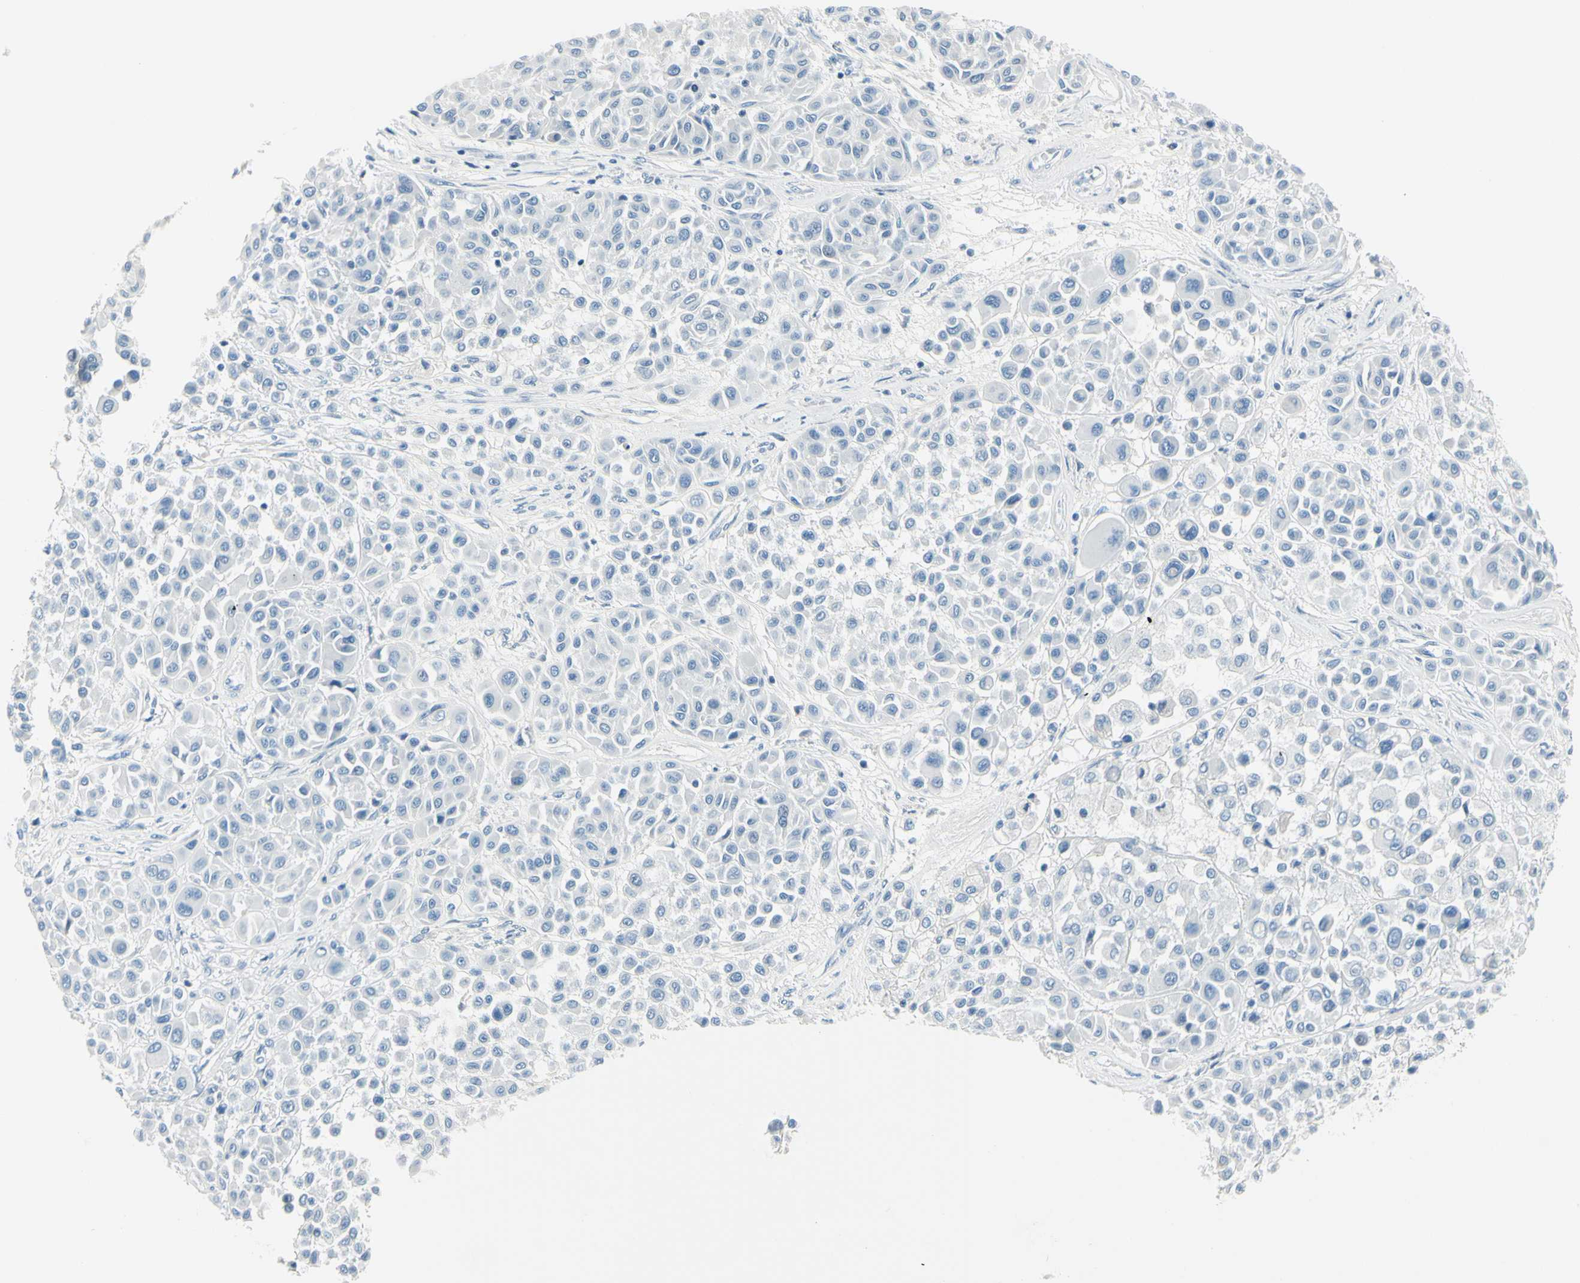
{"staining": {"intensity": "negative", "quantity": "none", "location": "none"}, "tissue": "melanoma", "cell_type": "Tumor cells", "image_type": "cancer", "snomed": [{"axis": "morphology", "description": "Malignant melanoma, Metastatic site"}, {"axis": "topography", "description": "Soft tissue"}], "caption": "Tumor cells are negative for protein expression in human melanoma. (Immunohistochemistry (ihc), brightfield microscopy, high magnification).", "gene": "DLG4", "patient": {"sex": "male", "age": 41}}